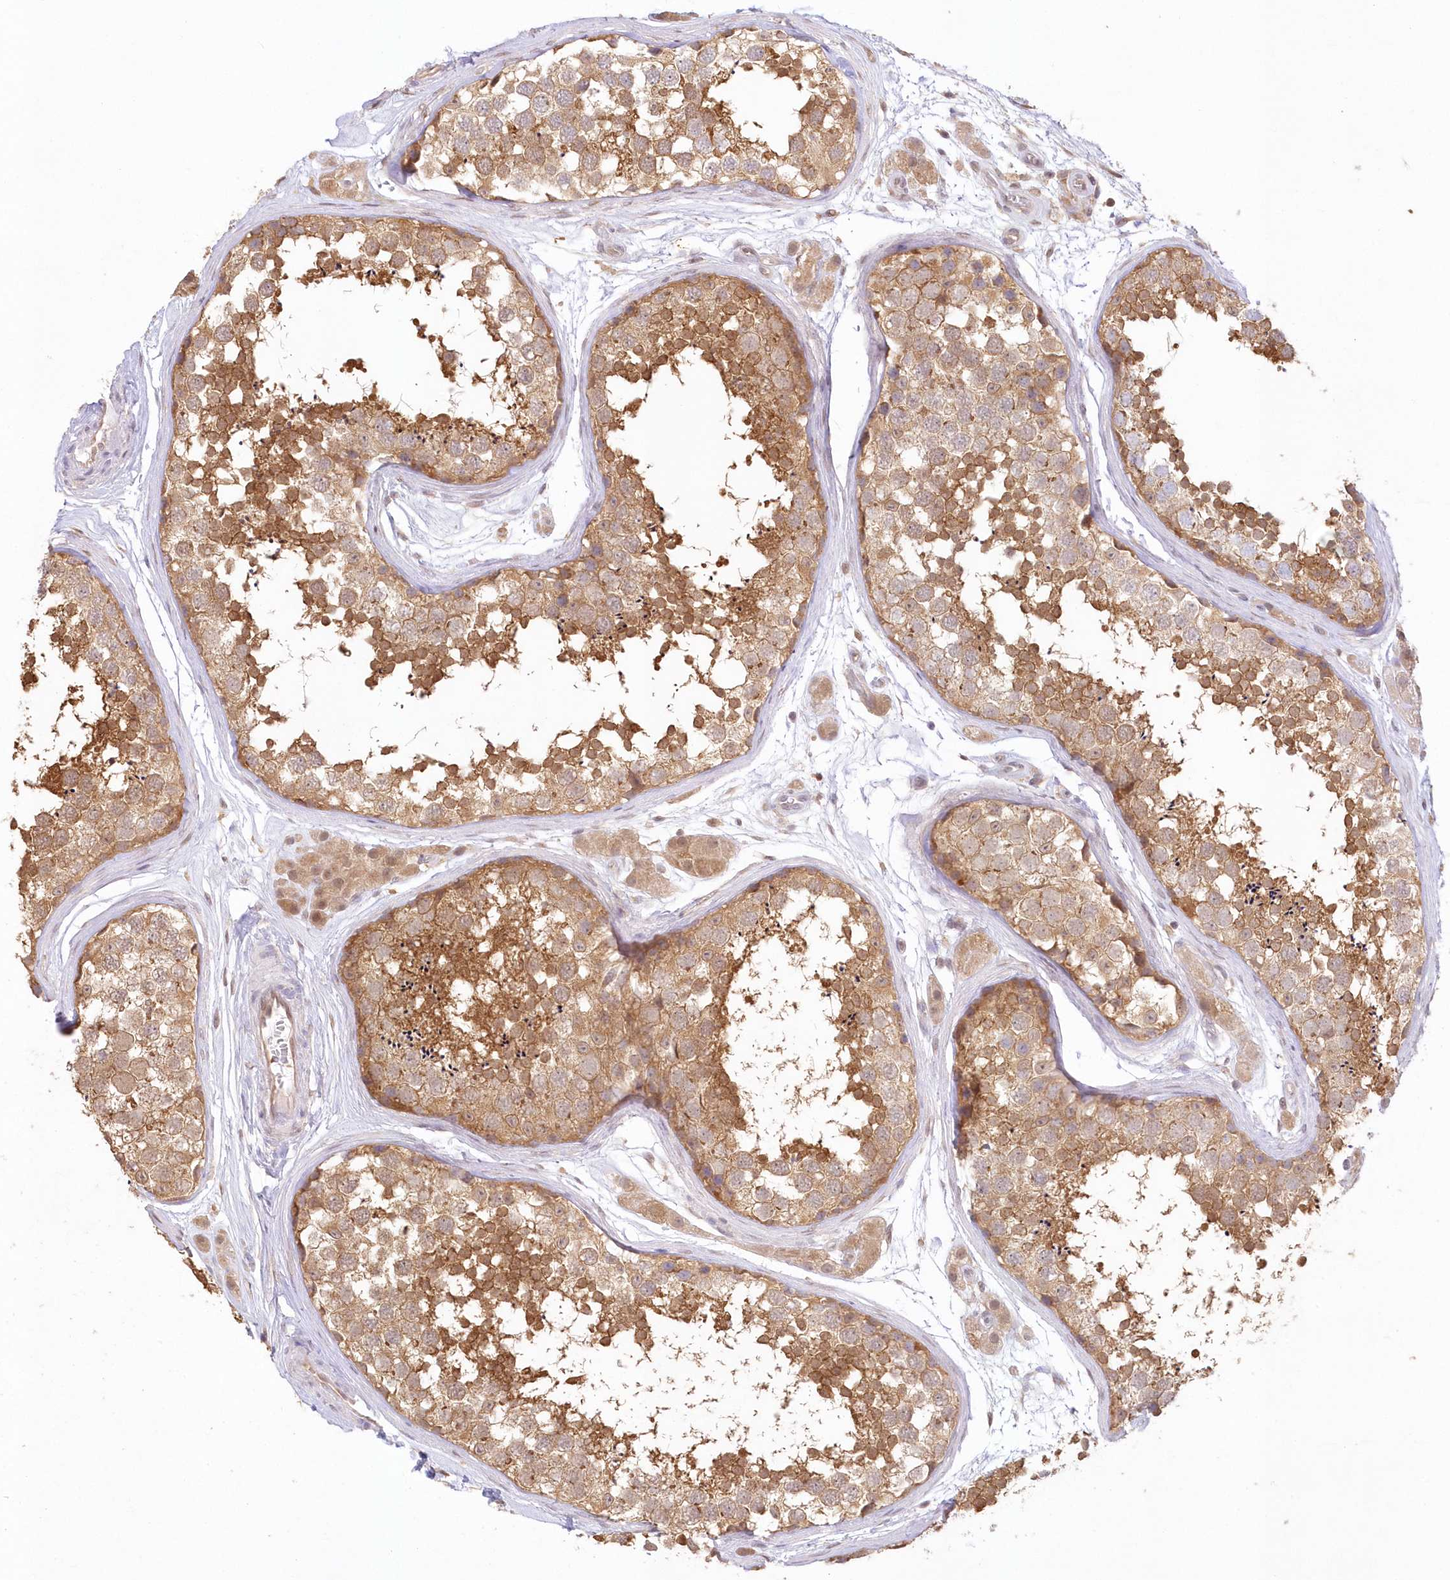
{"staining": {"intensity": "moderate", "quantity": ">75%", "location": "cytoplasmic/membranous"}, "tissue": "testis", "cell_type": "Cells in seminiferous ducts", "image_type": "normal", "snomed": [{"axis": "morphology", "description": "Normal tissue, NOS"}, {"axis": "topography", "description": "Testis"}], "caption": "IHC staining of normal testis, which displays medium levels of moderate cytoplasmic/membranous positivity in approximately >75% of cells in seminiferous ducts indicating moderate cytoplasmic/membranous protein expression. The staining was performed using DAB (brown) for protein detection and nuclei were counterstained in hematoxylin (blue).", "gene": "RNPEP", "patient": {"sex": "male", "age": 56}}